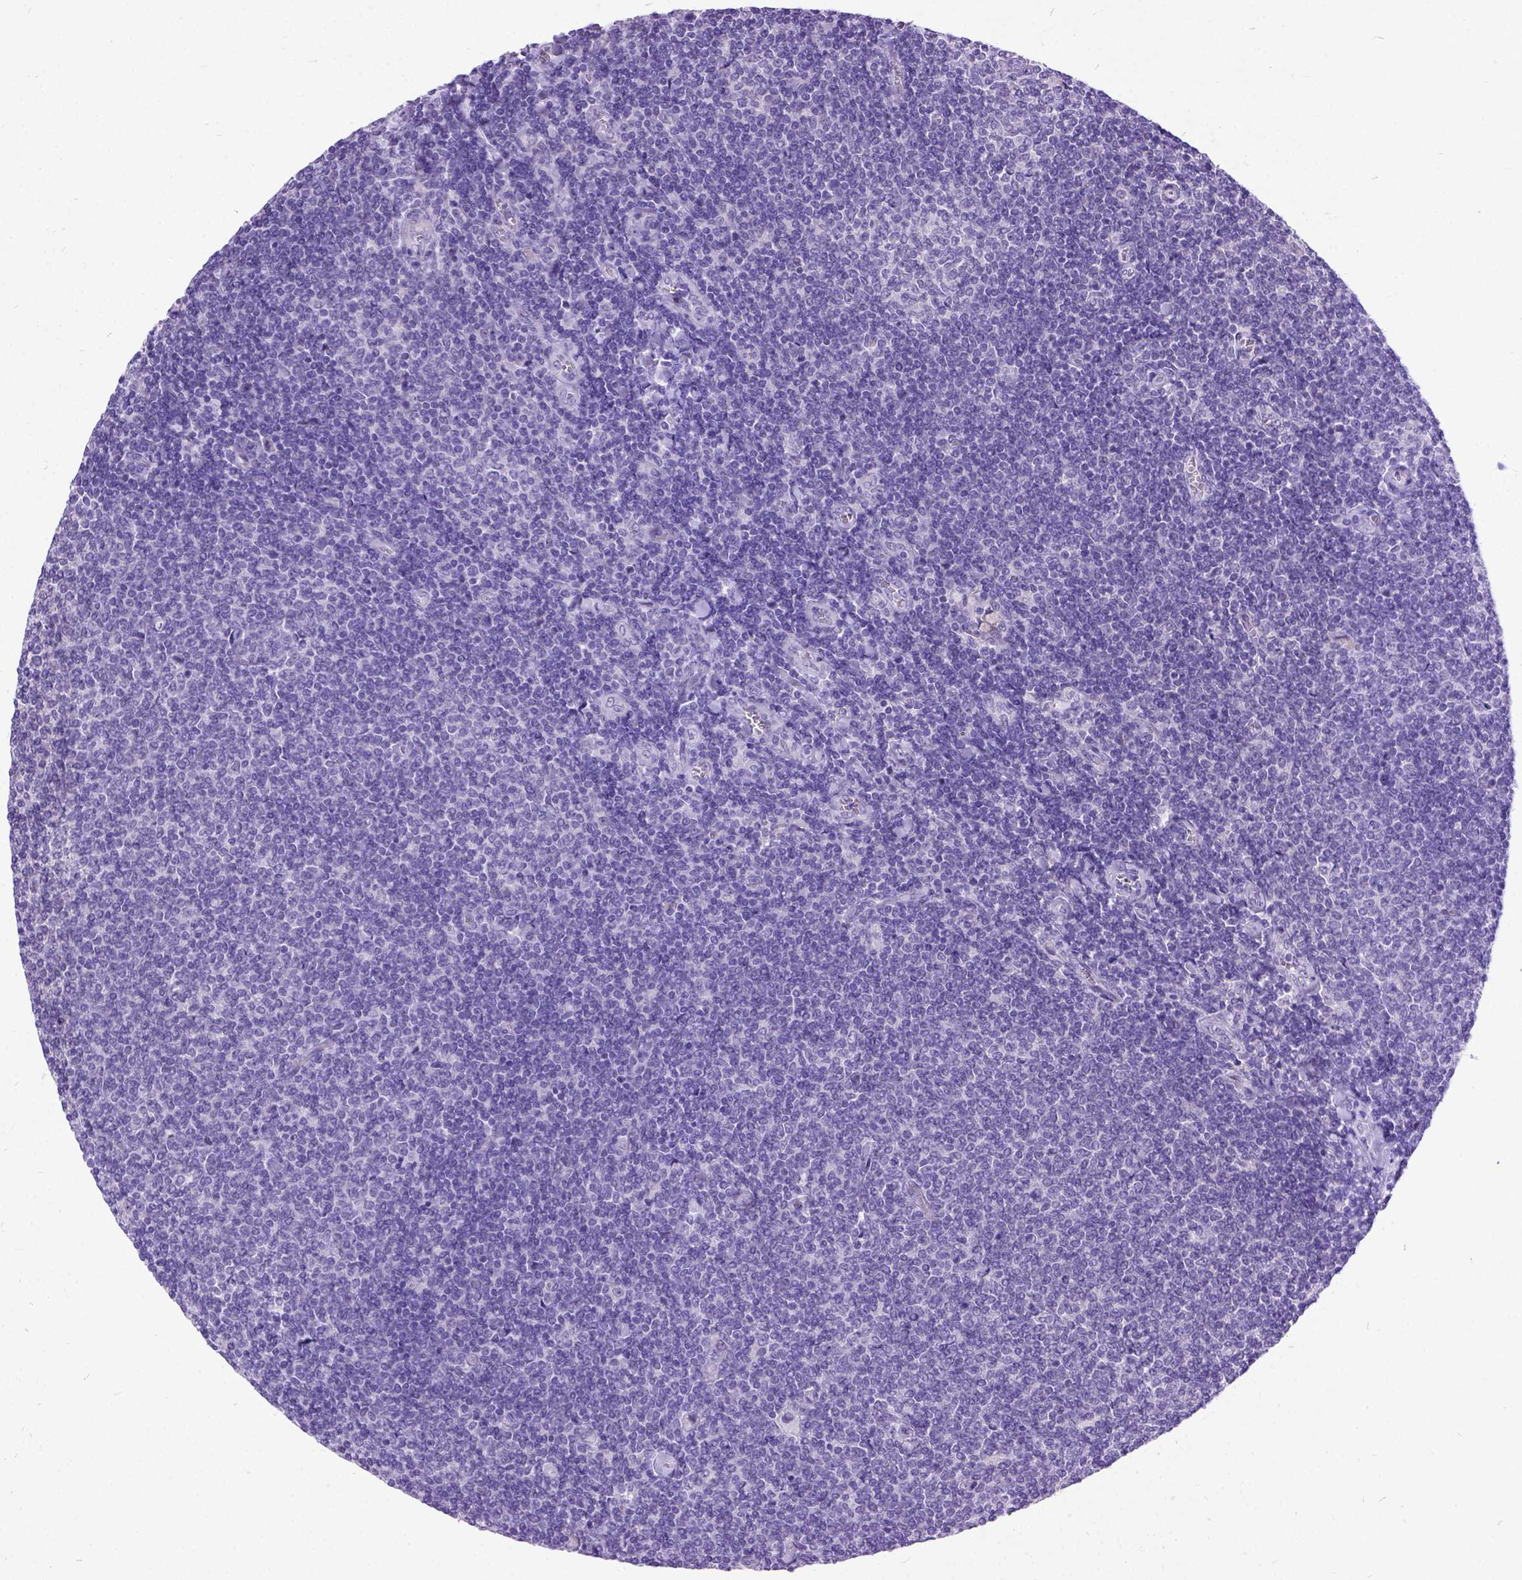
{"staining": {"intensity": "negative", "quantity": "none", "location": "none"}, "tissue": "lymphoma", "cell_type": "Tumor cells", "image_type": "cancer", "snomed": [{"axis": "morphology", "description": "Malignant lymphoma, non-Hodgkin's type, Low grade"}, {"axis": "topography", "description": "Lymph node"}], "caption": "DAB immunohistochemical staining of lymphoma displays no significant expression in tumor cells.", "gene": "NEUROD4", "patient": {"sex": "male", "age": 52}}